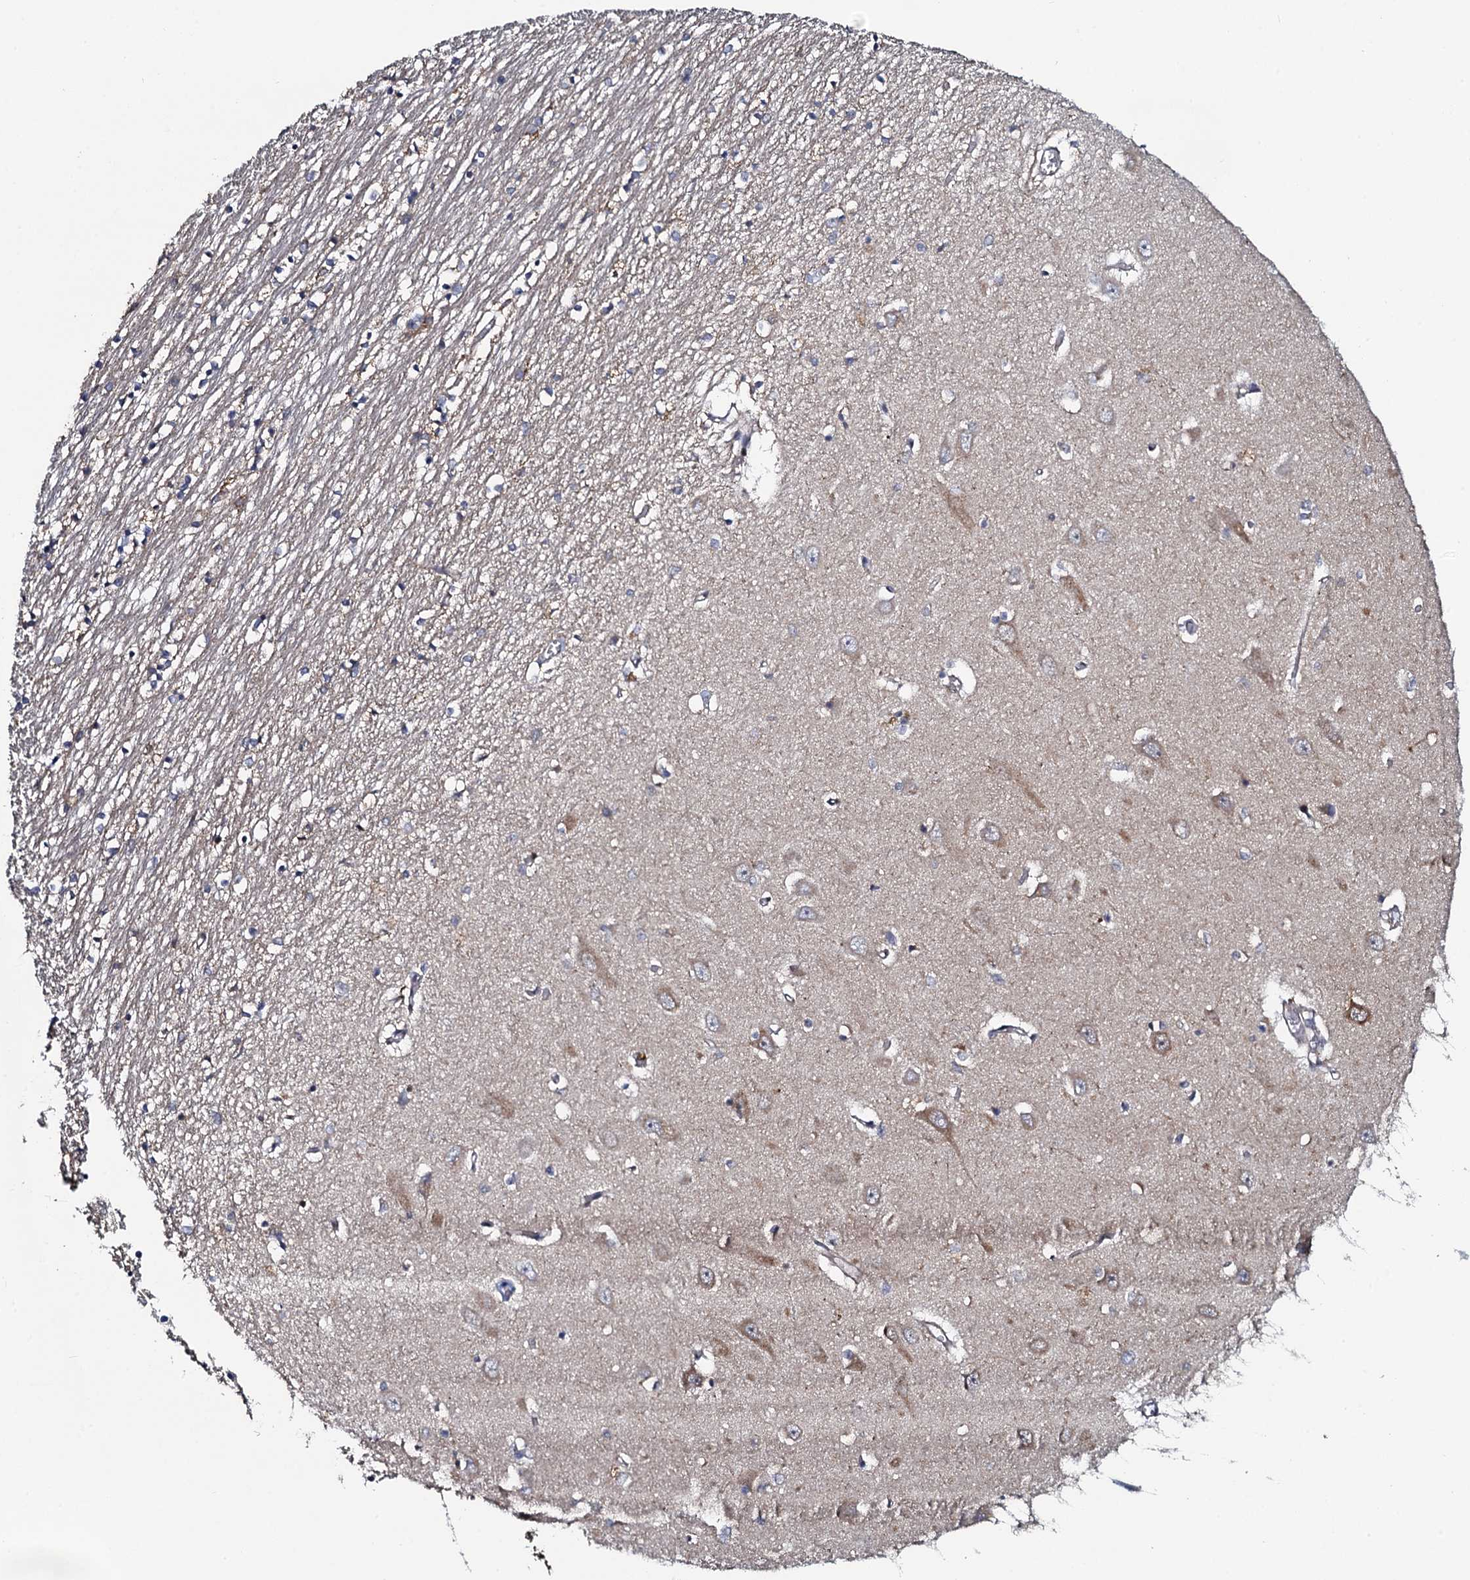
{"staining": {"intensity": "weak", "quantity": "<25%", "location": "cytoplasmic/membranous"}, "tissue": "hippocampus", "cell_type": "Glial cells", "image_type": "normal", "snomed": [{"axis": "morphology", "description": "Normal tissue, NOS"}, {"axis": "topography", "description": "Hippocampus"}], "caption": "DAB immunohistochemical staining of normal human hippocampus shows no significant positivity in glial cells.", "gene": "KCTD4", "patient": {"sex": "male", "age": 70}}